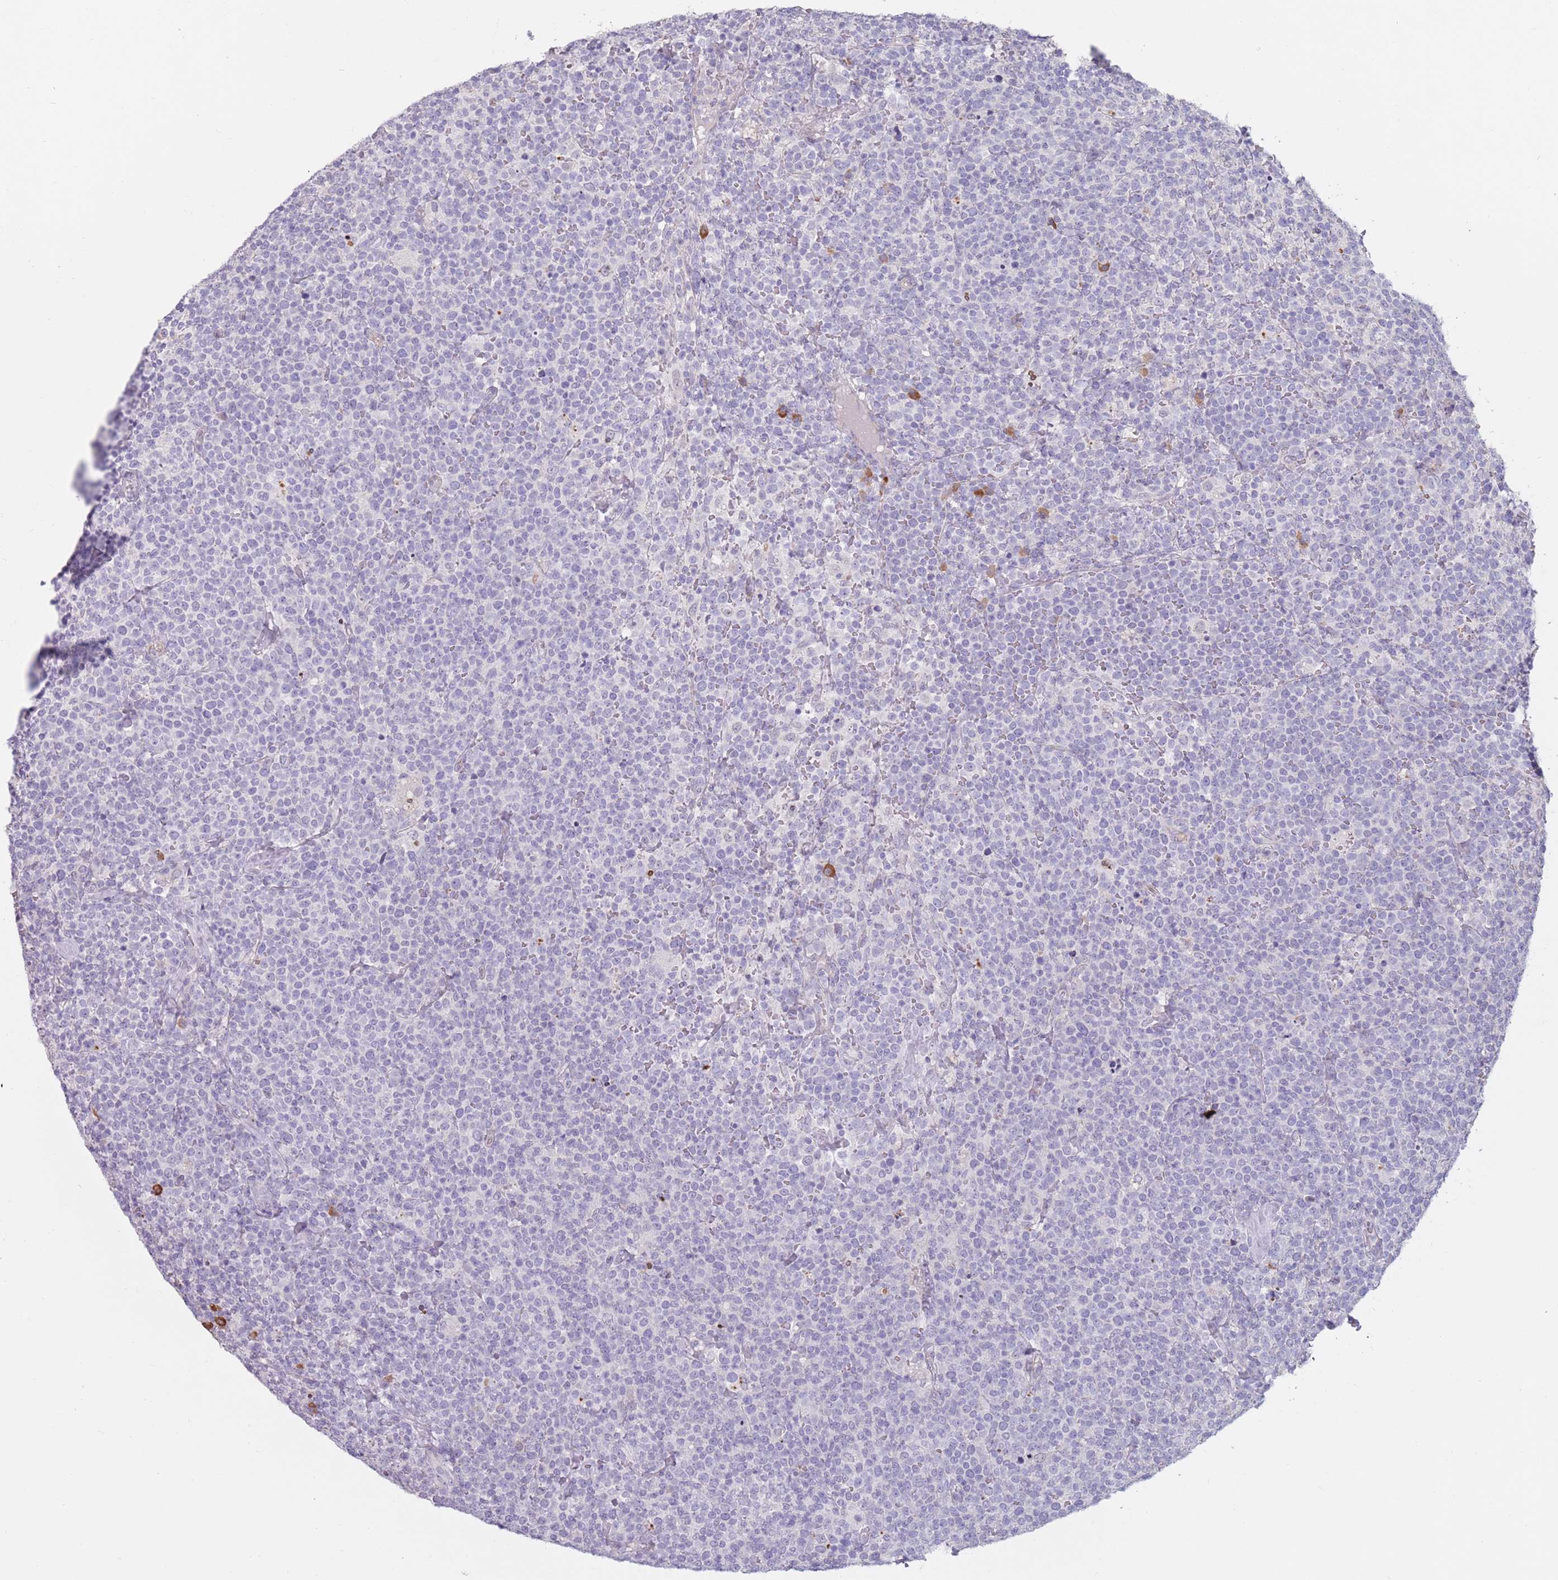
{"staining": {"intensity": "negative", "quantity": "none", "location": "none"}, "tissue": "lymphoma", "cell_type": "Tumor cells", "image_type": "cancer", "snomed": [{"axis": "morphology", "description": "Malignant lymphoma, non-Hodgkin's type, High grade"}, {"axis": "topography", "description": "Lymph node"}], "caption": "The photomicrograph reveals no staining of tumor cells in high-grade malignant lymphoma, non-Hodgkin's type.", "gene": "DXO", "patient": {"sex": "male", "age": 61}}